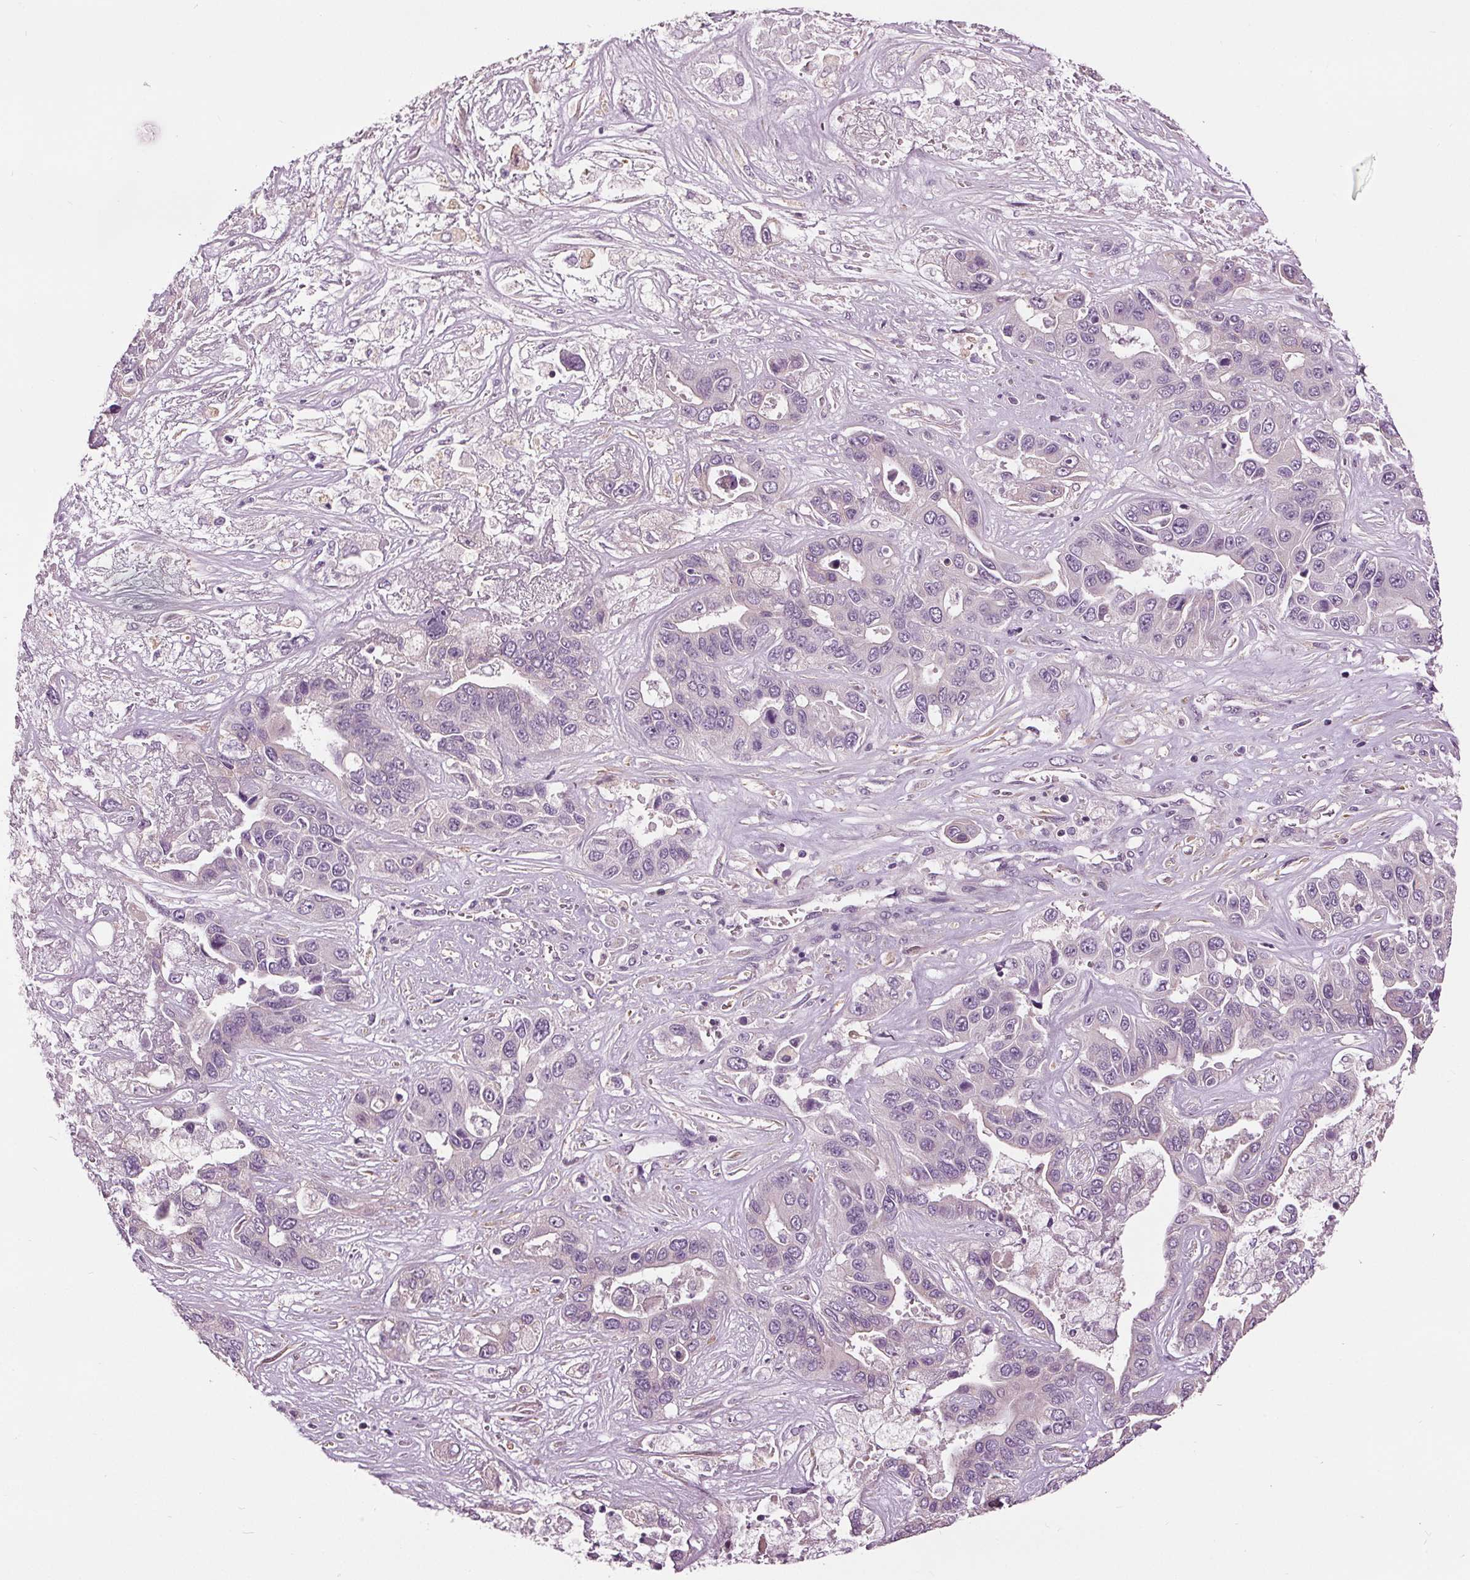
{"staining": {"intensity": "negative", "quantity": "none", "location": "none"}, "tissue": "liver cancer", "cell_type": "Tumor cells", "image_type": "cancer", "snomed": [{"axis": "morphology", "description": "Cholangiocarcinoma"}, {"axis": "topography", "description": "Liver"}], "caption": "Tumor cells are negative for brown protein staining in cholangiocarcinoma (liver).", "gene": "RASA1", "patient": {"sex": "female", "age": 52}}